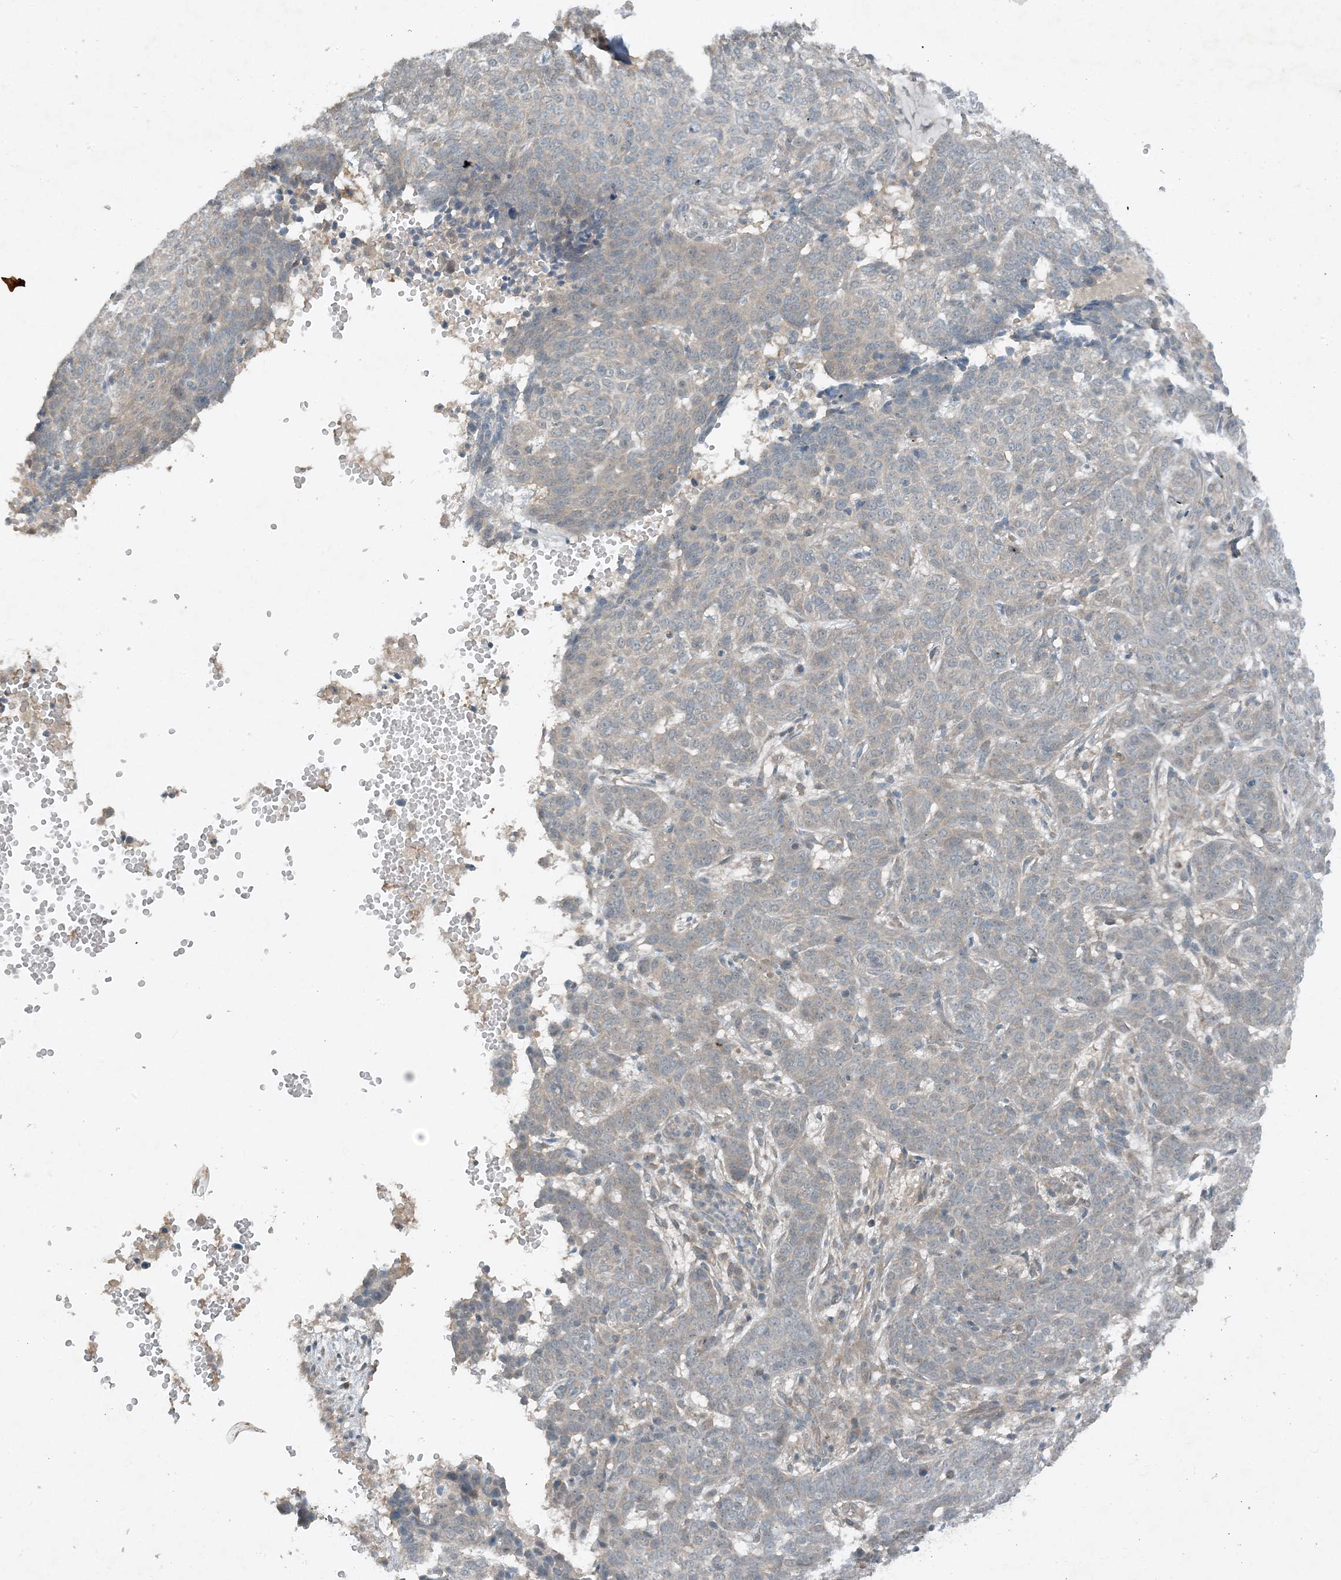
{"staining": {"intensity": "negative", "quantity": "none", "location": "none"}, "tissue": "skin cancer", "cell_type": "Tumor cells", "image_type": "cancer", "snomed": [{"axis": "morphology", "description": "Basal cell carcinoma"}, {"axis": "topography", "description": "Skin"}], "caption": "A high-resolution image shows immunohistochemistry staining of basal cell carcinoma (skin), which reveals no significant positivity in tumor cells.", "gene": "MITD1", "patient": {"sex": "male", "age": 85}}